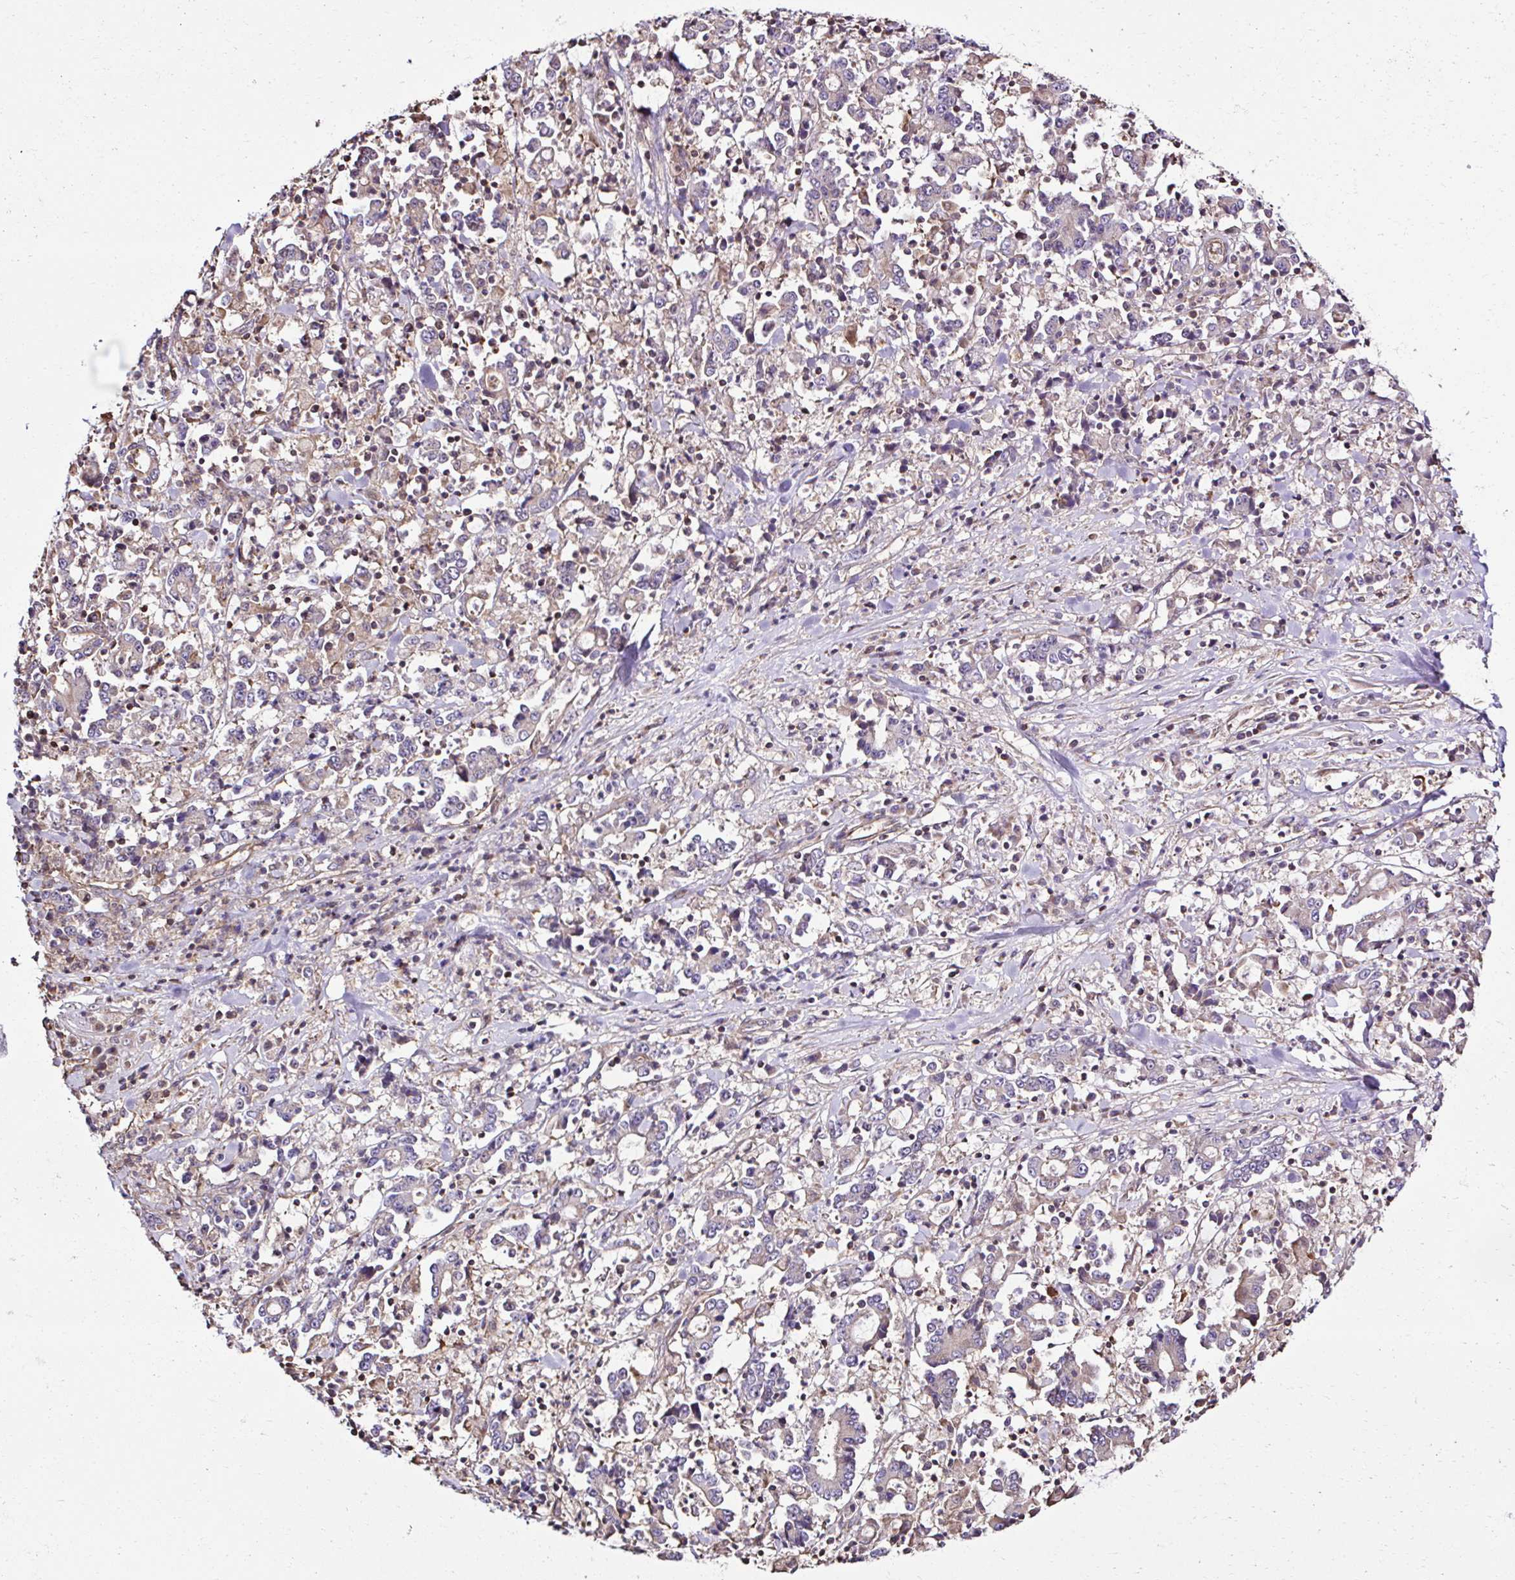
{"staining": {"intensity": "negative", "quantity": "none", "location": "none"}, "tissue": "stomach cancer", "cell_type": "Tumor cells", "image_type": "cancer", "snomed": [{"axis": "morphology", "description": "Adenocarcinoma, NOS"}, {"axis": "topography", "description": "Stomach, upper"}], "caption": "Protein analysis of stomach cancer exhibits no significant expression in tumor cells. (DAB immunohistochemistry (IHC) visualized using brightfield microscopy, high magnification).", "gene": "CCDC85C", "patient": {"sex": "male", "age": 68}}